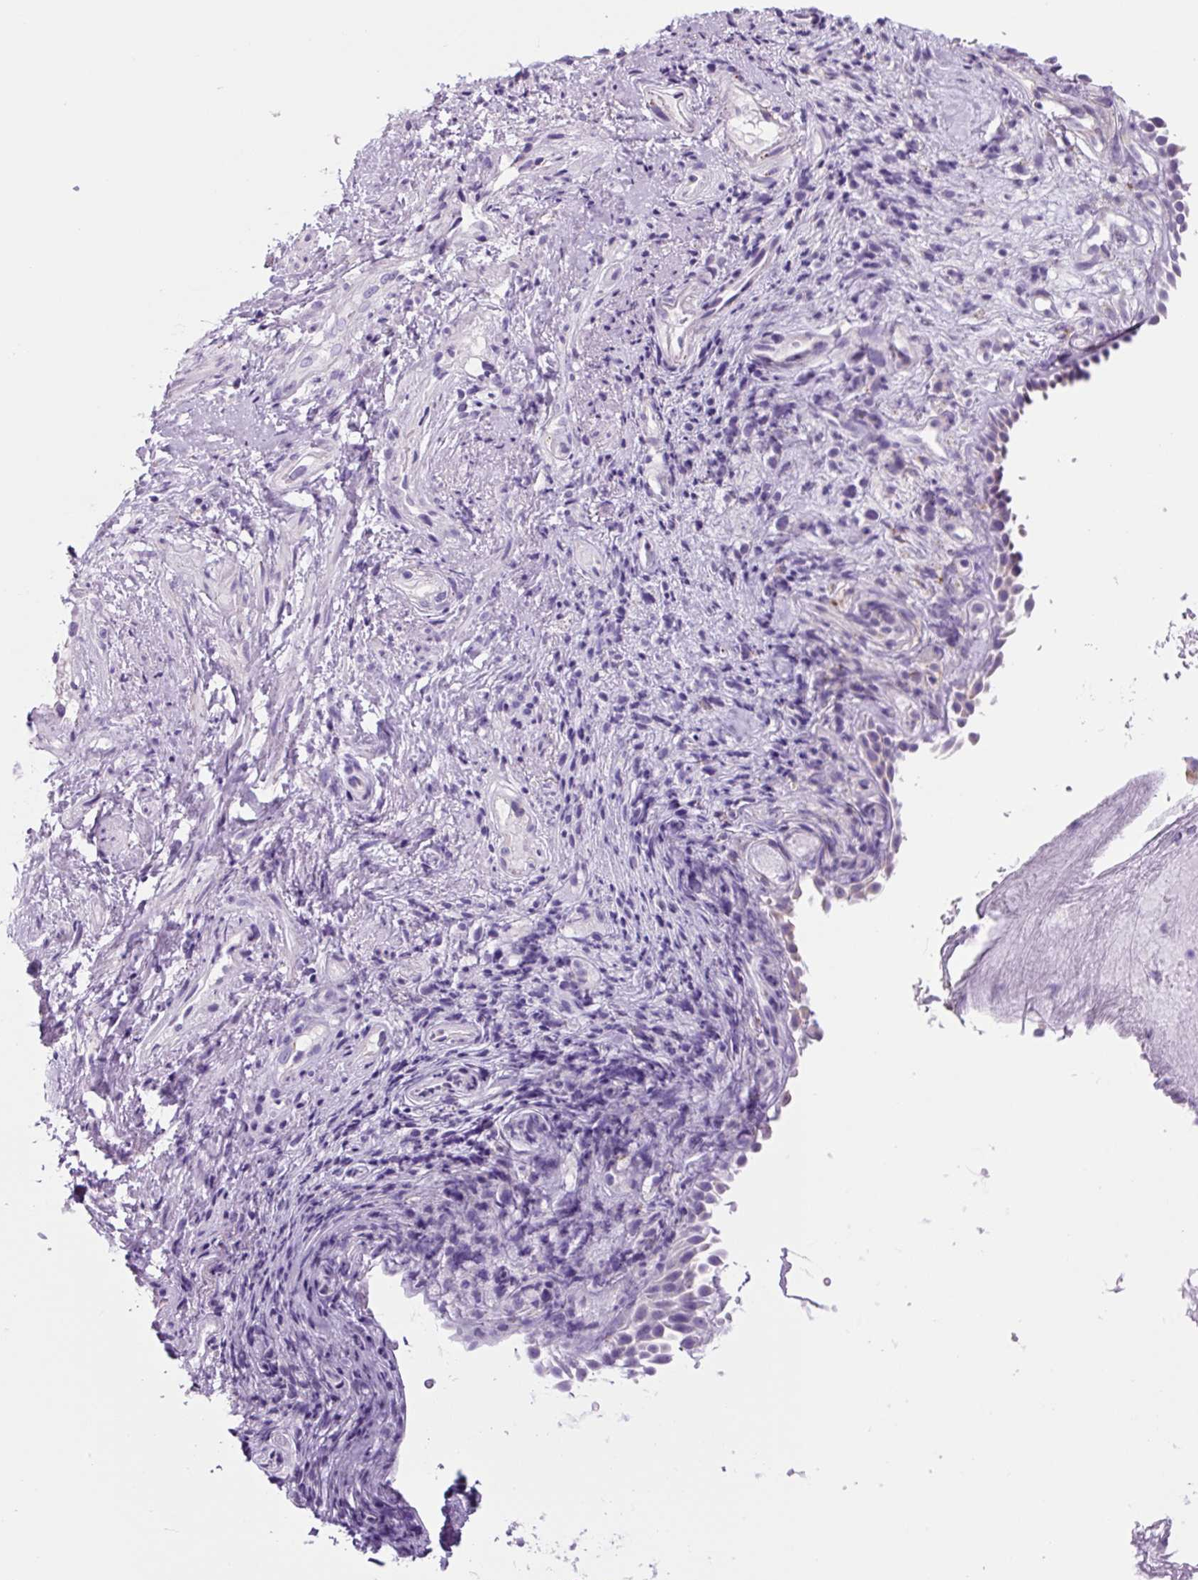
{"staining": {"intensity": "weak", "quantity": "<25%", "location": "cytoplasmic/membranous"}, "tissue": "nasopharynx", "cell_type": "Respiratory epithelial cells", "image_type": "normal", "snomed": [{"axis": "morphology", "description": "Normal tissue, NOS"}, {"axis": "morphology", "description": "Inflammation, NOS"}, {"axis": "topography", "description": "Nasopharynx"}], "caption": "This is an immunohistochemistry micrograph of normal human nasopharynx. There is no staining in respiratory epithelial cells.", "gene": "LCN10", "patient": {"sex": "male", "age": 54}}